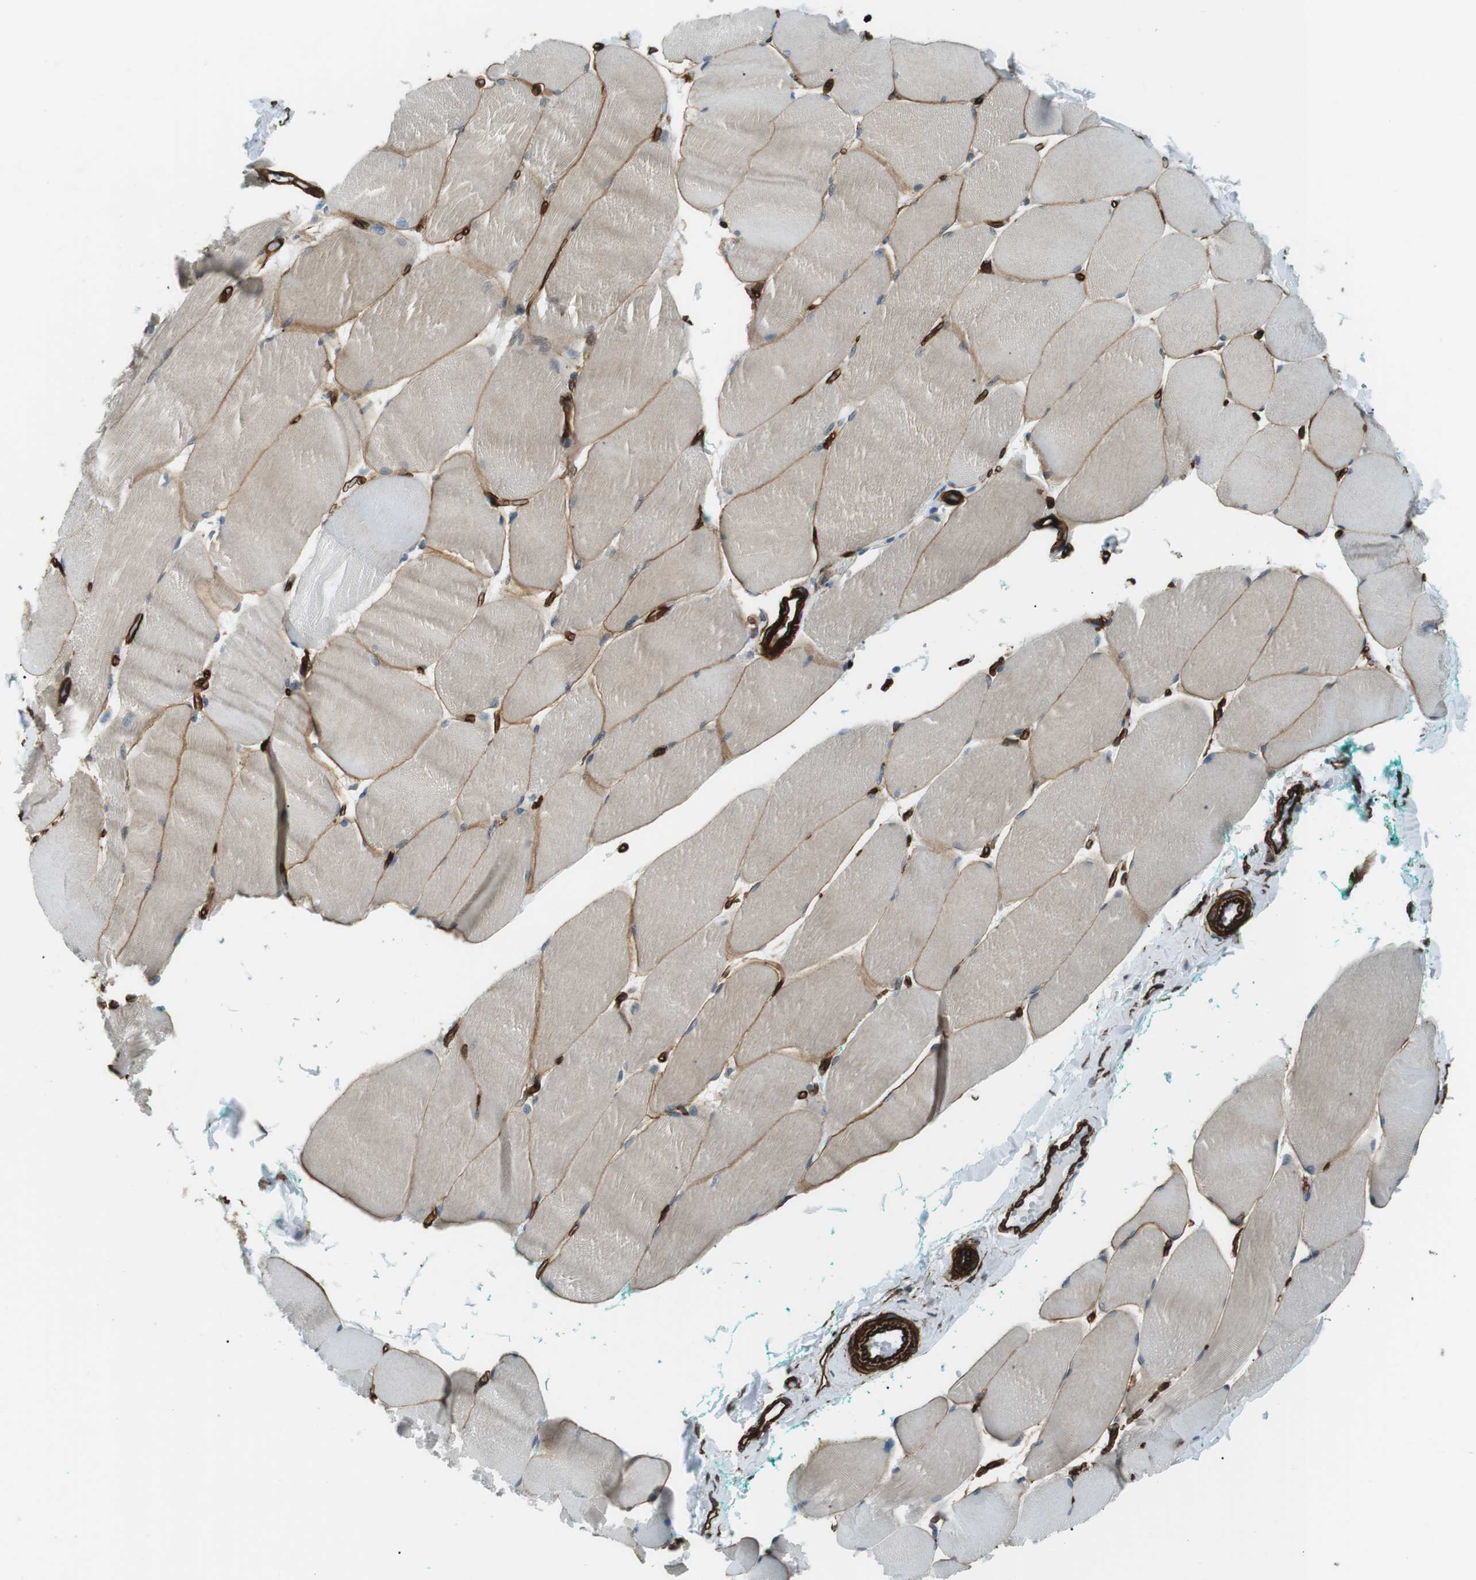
{"staining": {"intensity": "weak", "quantity": "25%-75%", "location": "cytoplasmic/membranous"}, "tissue": "skeletal muscle", "cell_type": "Myocytes", "image_type": "normal", "snomed": [{"axis": "morphology", "description": "Normal tissue, NOS"}, {"axis": "morphology", "description": "Squamous cell carcinoma, NOS"}, {"axis": "topography", "description": "Skeletal muscle"}], "caption": "Immunohistochemistry (IHC) image of benign skeletal muscle: skeletal muscle stained using immunohistochemistry reveals low levels of weak protein expression localized specifically in the cytoplasmic/membranous of myocytes, appearing as a cytoplasmic/membranous brown color.", "gene": "ODR4", "patient": {"sex": "male", "age": 51}}